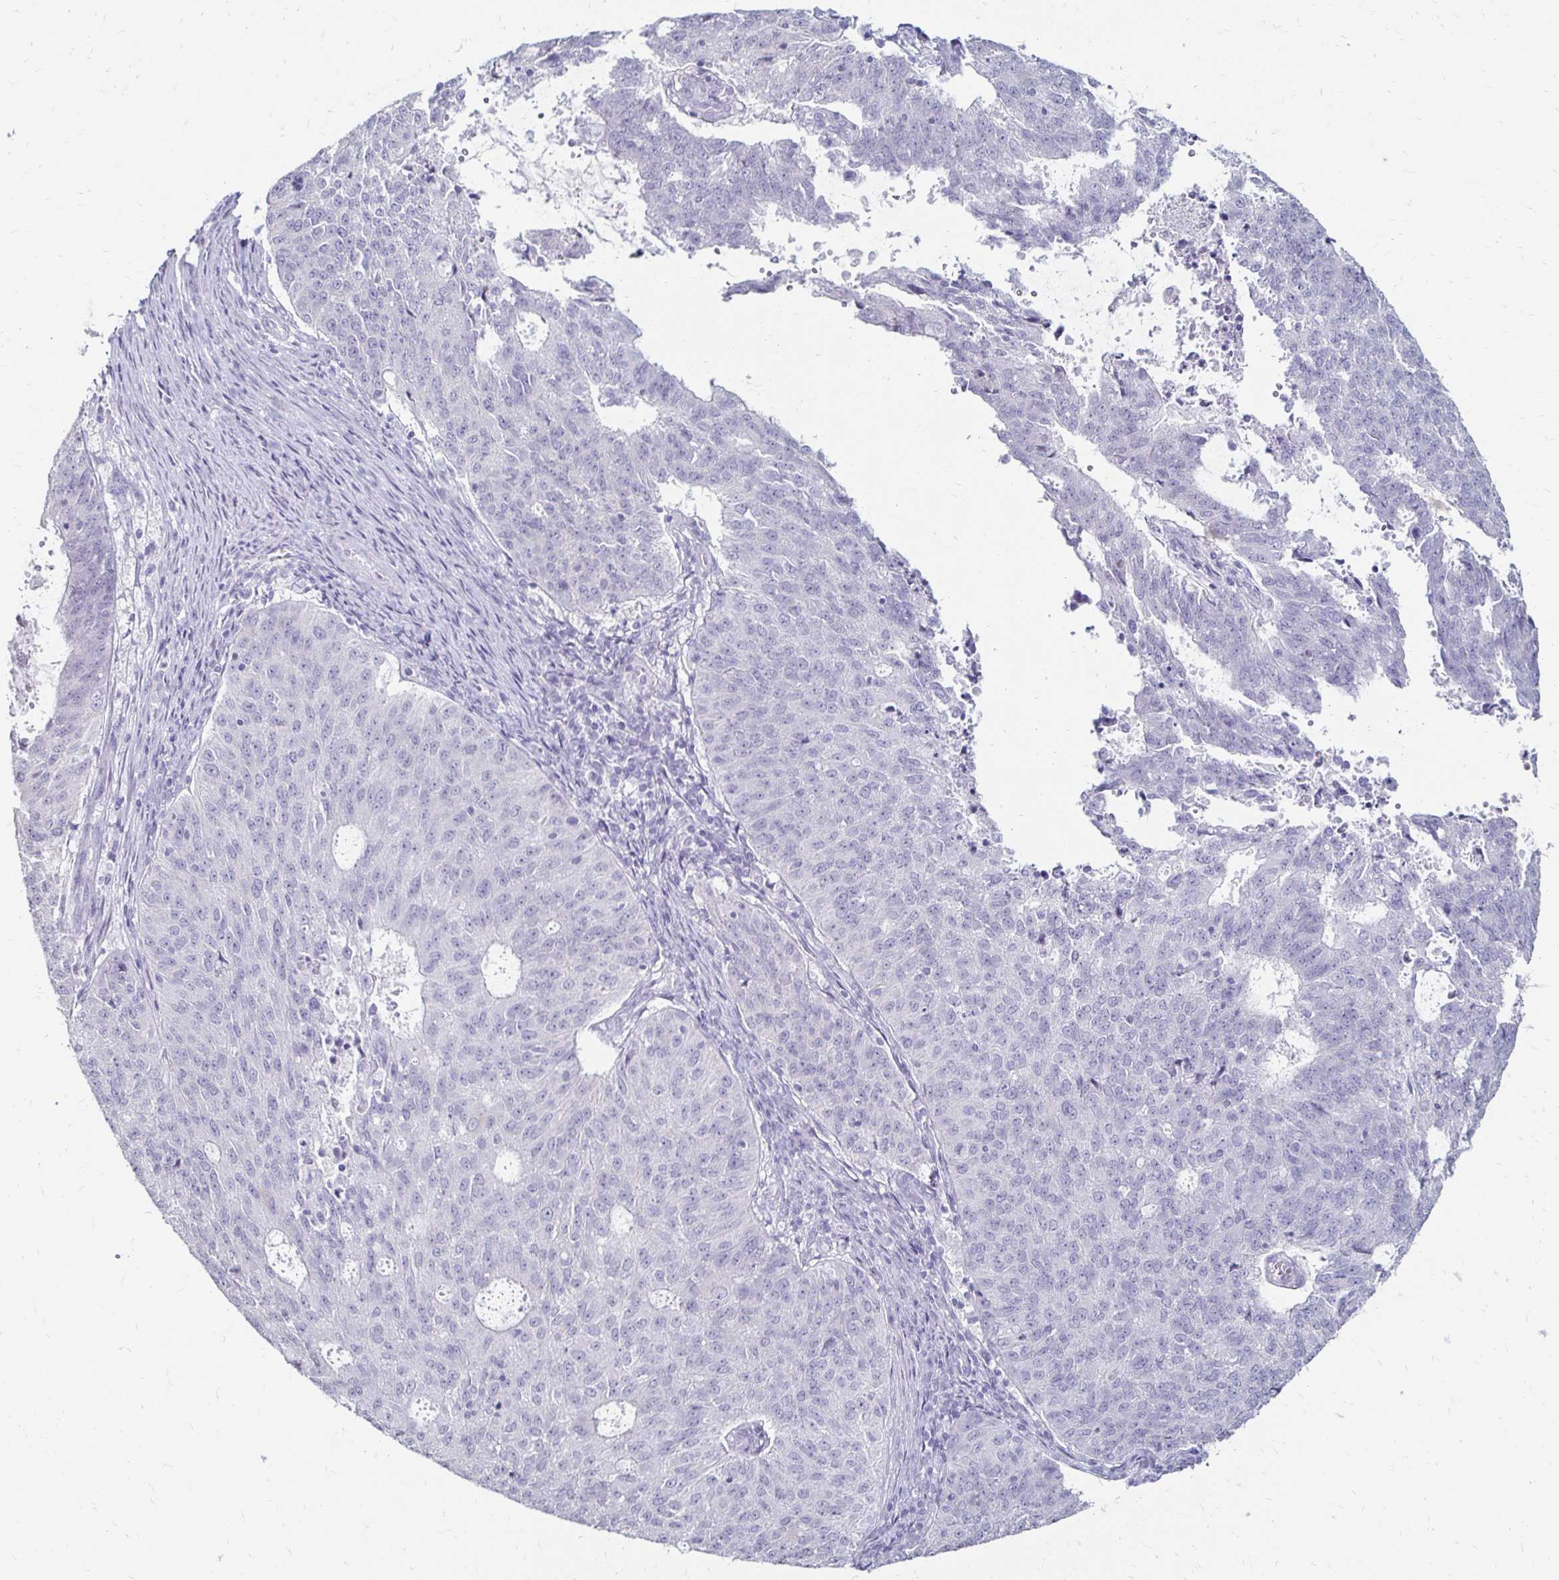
{"staining": {"intensity": "negative", "quantity": "none", "location": "none"}, "tissue": "endometrial cancer", "cell_type": "Tumor cells", "image_type": "cancer", "snomed": [{"axis": "morphology", "description": "Adenocarcinoma, NOS"}, {"axis": "topography", "description": "Endometrium"}], "caption": "Immunohistochemistry micrograph of endometrial cancer stained for a protein (brown), which displays no positivity in tumor cells.", "gene": "TOMM34", "patient": {"sex": "female", "age": 82}}